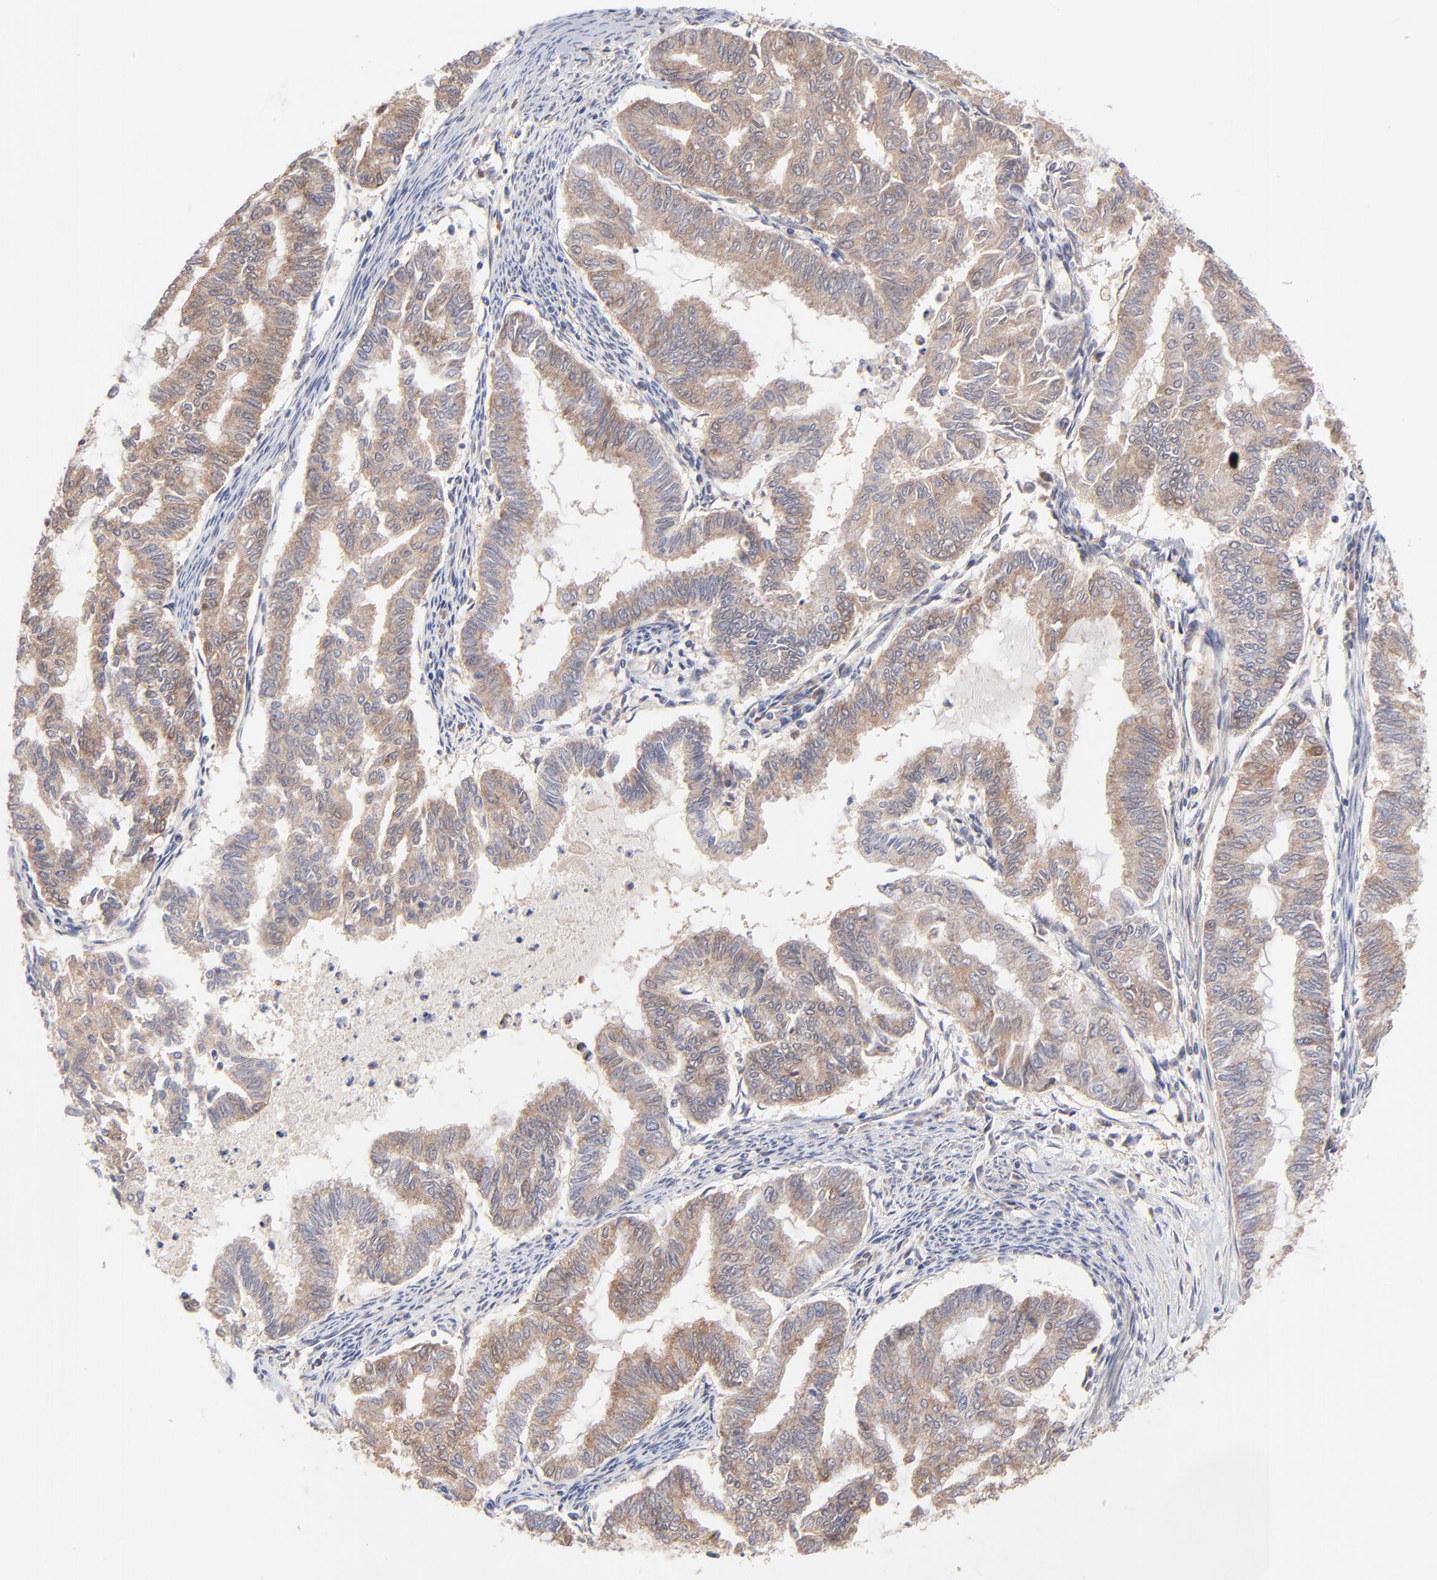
{"staining": {"intensity": "moderate", "quantity": ">75%", "location": "cytoplasmic/membranous"}, "tissue": "endometrial cancer", "cell_type": "Tumor cells", "image_type": "cancer", "snomed": [{"axis": "morphology", "description": "Adenocarcinoma, NOS"}, {"axis": "topography", "description": "Endometrium"}], "caption": "Brown immunohistochemical staining in human endometrial cancer (adenocarcinoma) shows moderate cytoplasmic/membranous expression in approximately >75% of tumor cells.", "gene": "FBXL12", "patient": {"sex": "female", "age": 79}}